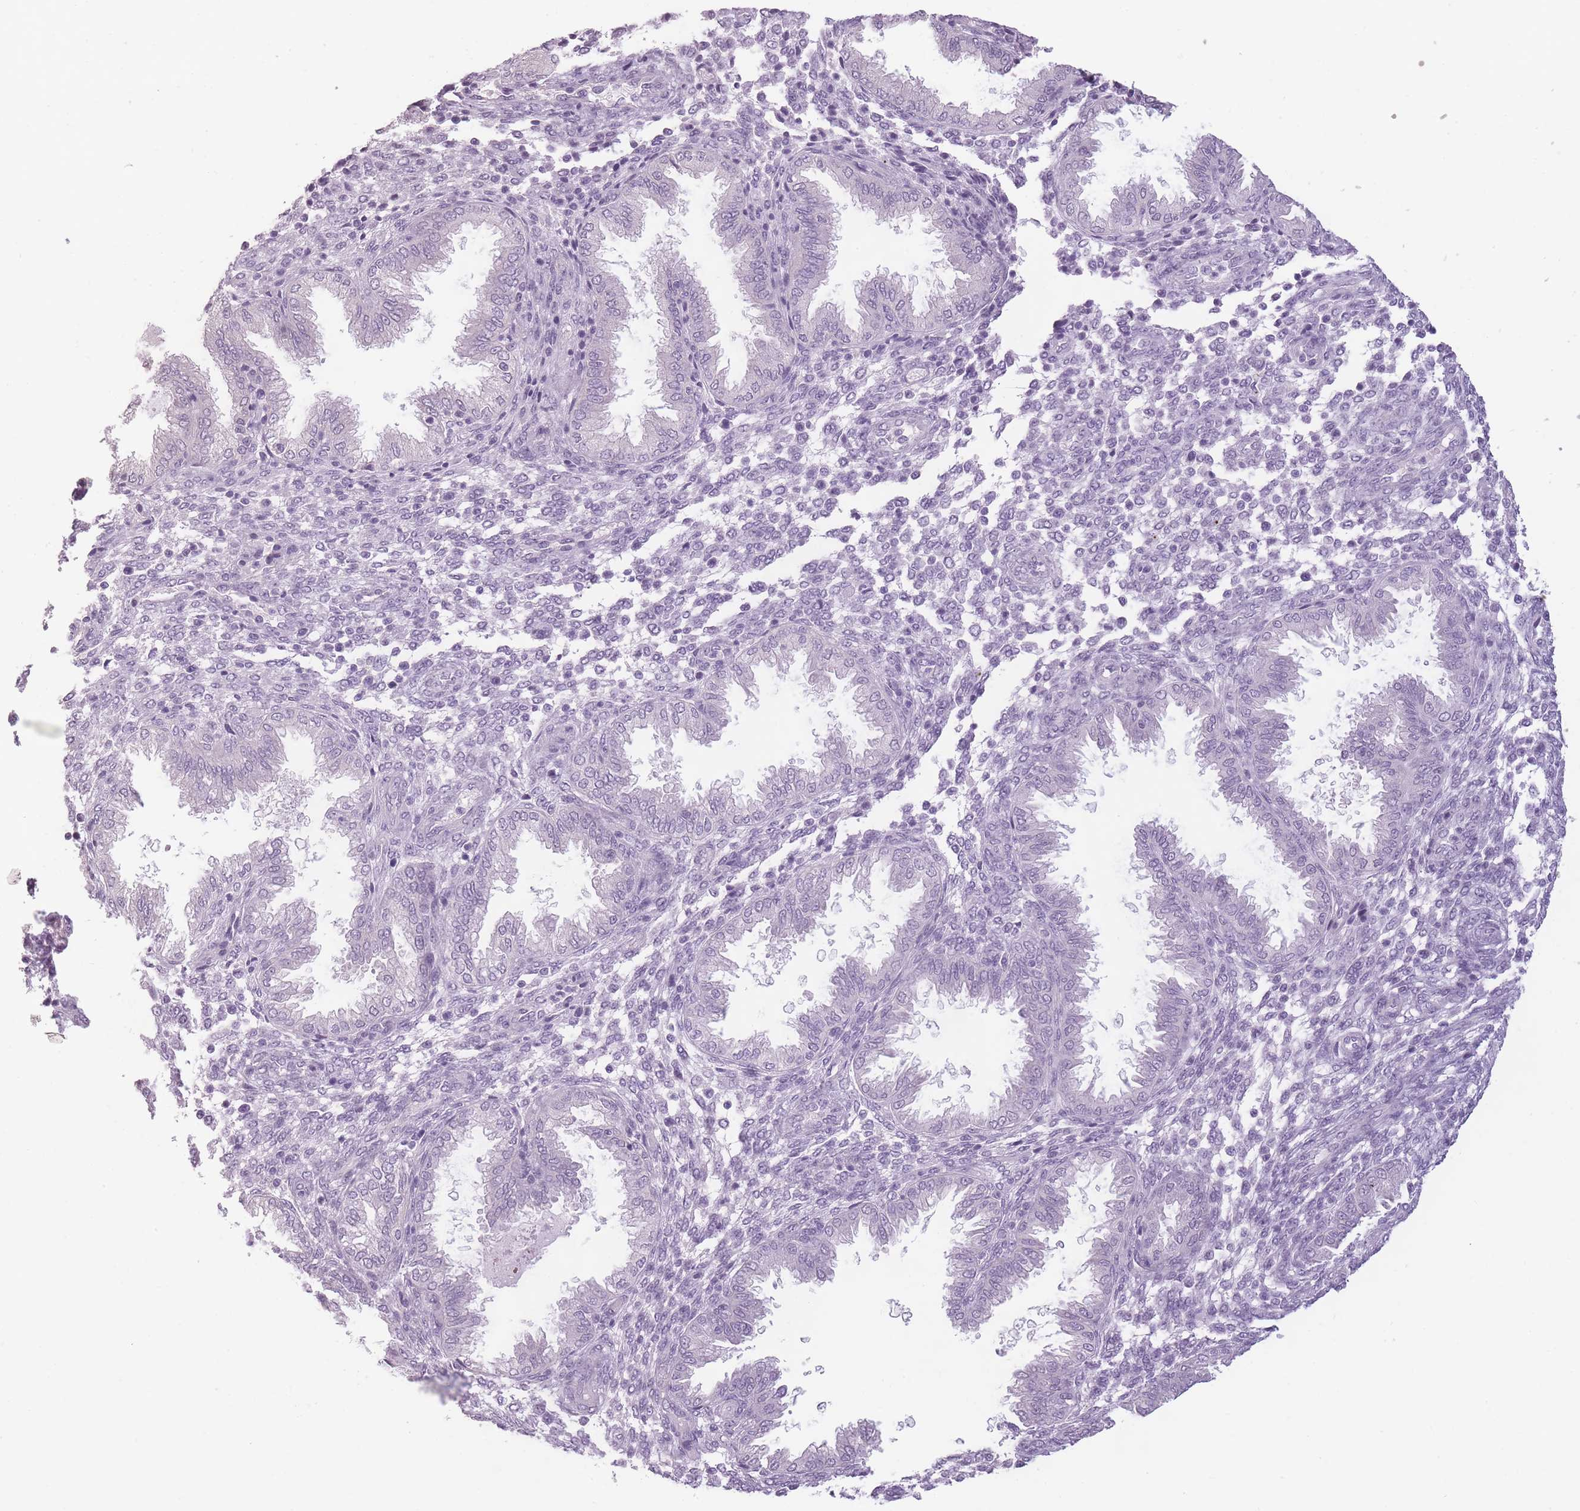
{"staining": {"intensity": "negative", "quantity": "none", "location": "none"}, "tissue": "endometrium", "cell_type": "Cells in endometrial stroma", "image_type": "normal", "snomed": [{"axis": "morphology", "description": "Normal tissue, NOS"}, {"axis": "topography", "description": "Endometrium"}], "caption": "Cells in endometrial stroma show no significant protein expression in unremarkable endometrium.", "gene": "TMEM236", "patient": {"sex": "female", "age": 33}}